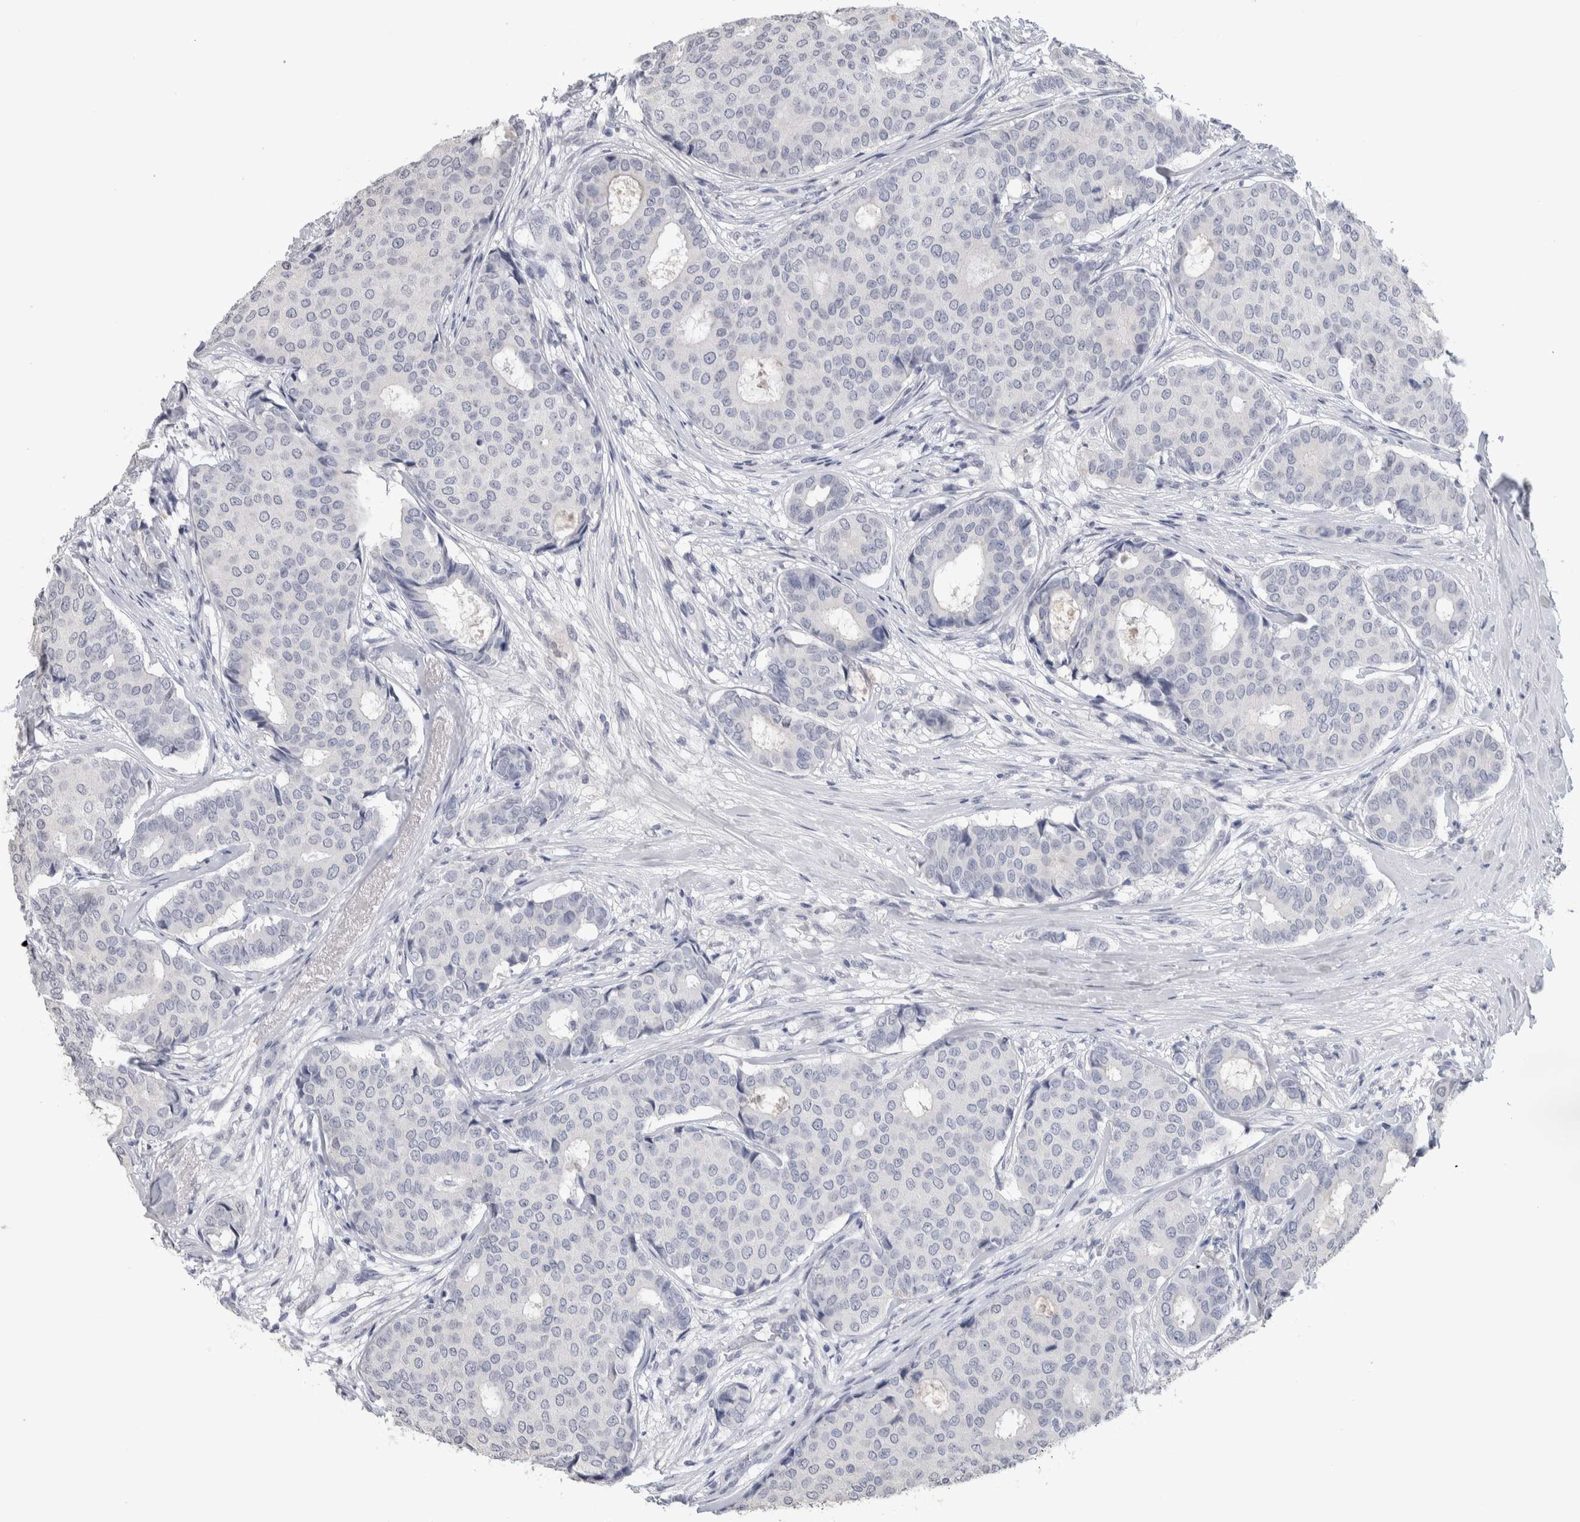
{"staining": {"intensity": "negative", "quantity": "none", "location": "none"}, "tissue": "breast cancer", "cell_type": "Tumor cells", "image_type": "cancer", "snomed": [{"axis": "morphology", "description": "Duct carcinoma"}, {"axis": "topography", "description": "Breast"}], "caption": "High magnification brightfield microscopy of breast cancer (invasive ductal carcinoma) stained with DAB (3,3'-diaminobenzidine) (brown) and counterstained with hematoxylin (blue): tumor cells show no significant positivity.", "gene": "TMEM102", "patient": {"sex": "female", "age": 75}}